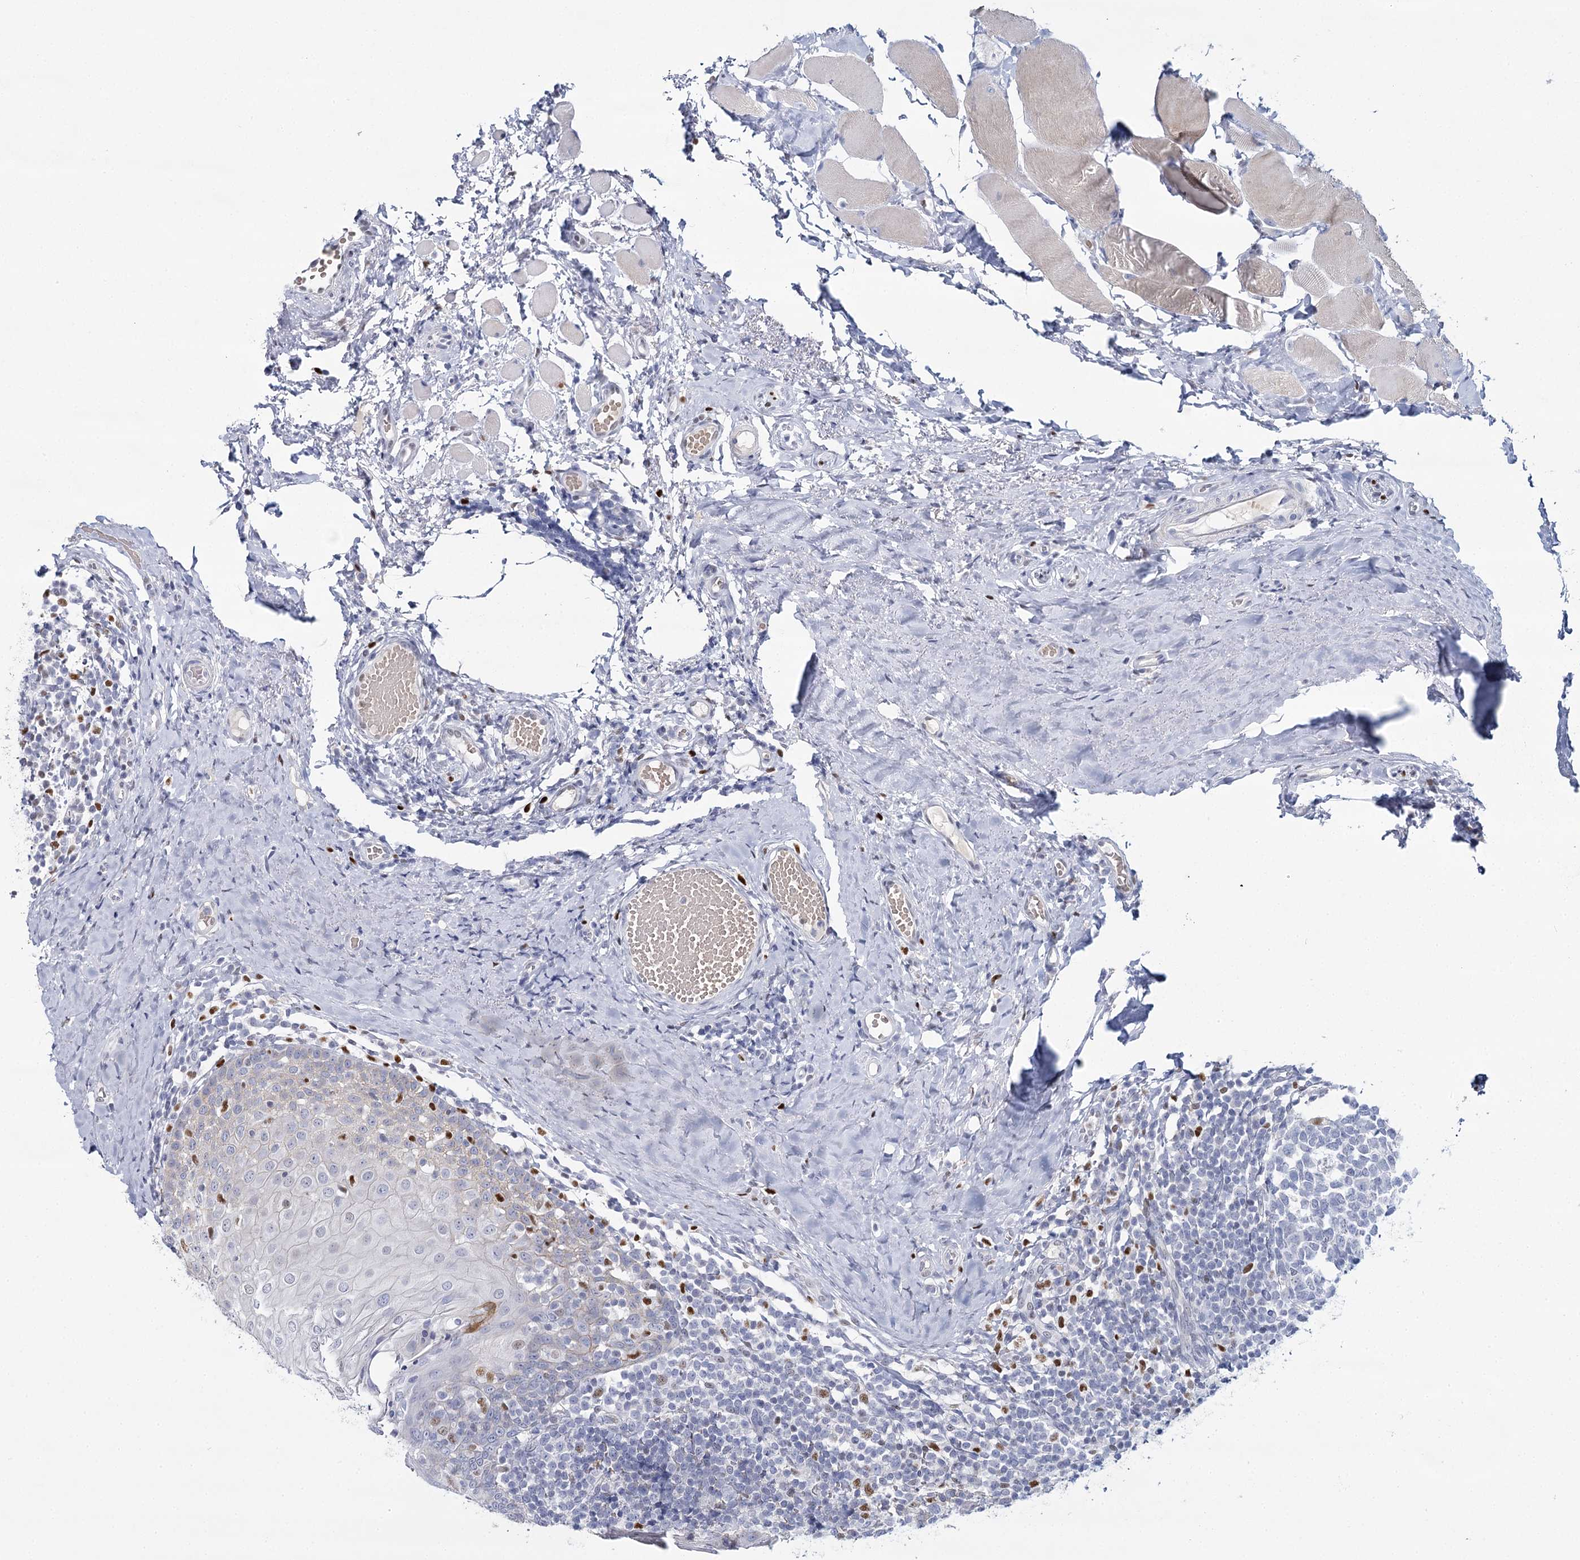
{"staining": {"intensity": "negative", "quantity": "none", "location": "none"}, "tissue": "tonsil", "cell_type": "Germinal center cells", "image_type": "normal", "snomed": [{"axis": "morphology", "description": "Normal tissue, NOS"}, {"axis": "topography", "description": "Tonsil"}], "caption": "Micrograph shows no protein staining in germinal center cells of normal tonsil. (Stains: DAB immunohistochemistry with hematoxylin counter stain, Microscopy: brightfield microscopy at high magnification).", "gene": "IGSF3", "patient": {"sex": "female", "age": 19}}